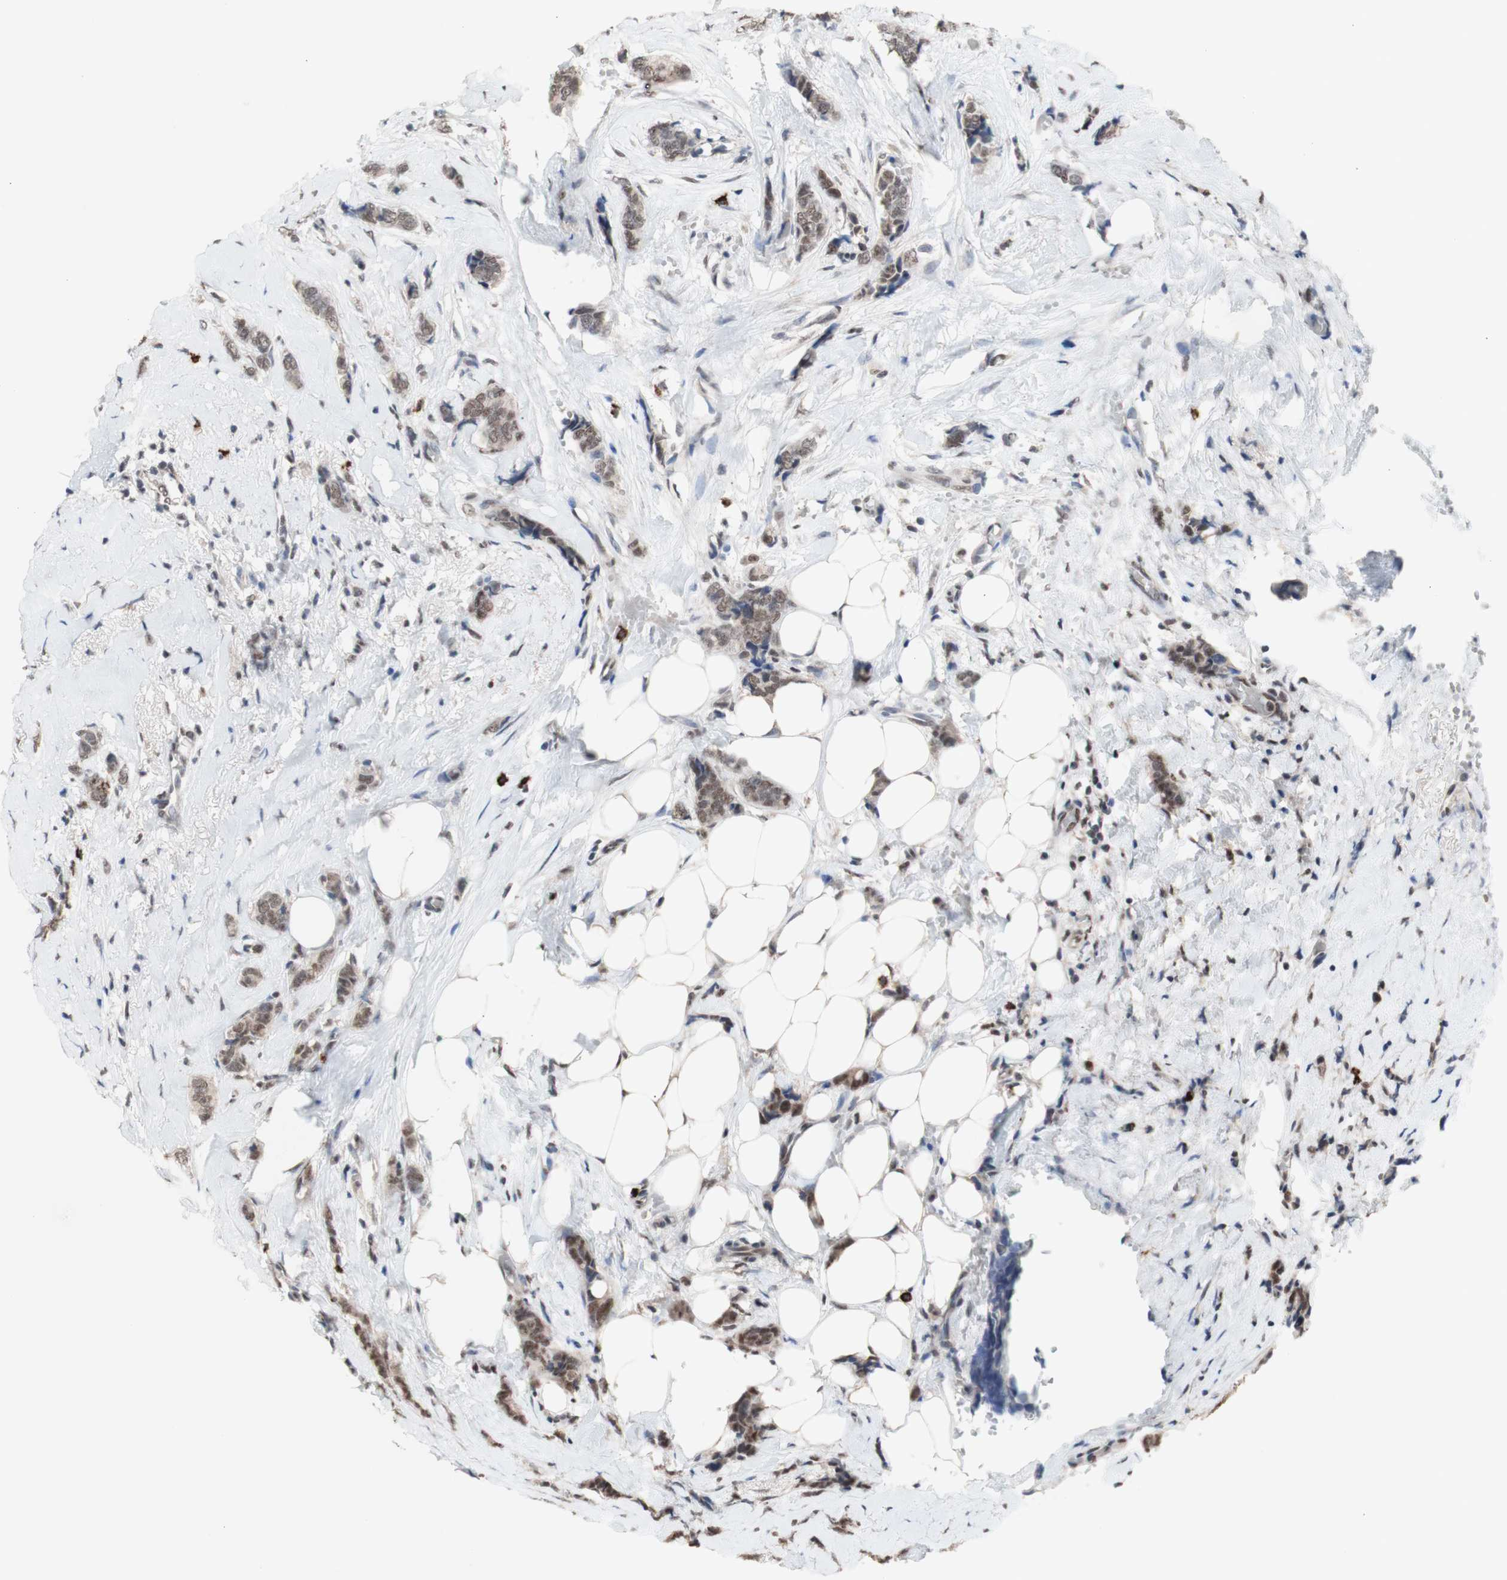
{"staining": {"intensity": "moderate", "quantity": ">75%", "location": "nuclear"}, "tissue": "breast cancer", "cell_type": "Tumor cells", "image_type": "cancer", "snomed": [{"axis": "morphology", "description": "Lobular carcinoma"}, {"axis": "topography", "description": "Skin"}, {"axis": "topography", "description": "Breast"}], "caption": "Breast cancer (lobular carcinoma) tissue shows moderate nuclear positivity in approximately >75% of tumor cells, visualized by immunohistochemistry.", "gene": "SFPQ", "patient": {"sex": "female", "age": 46}}